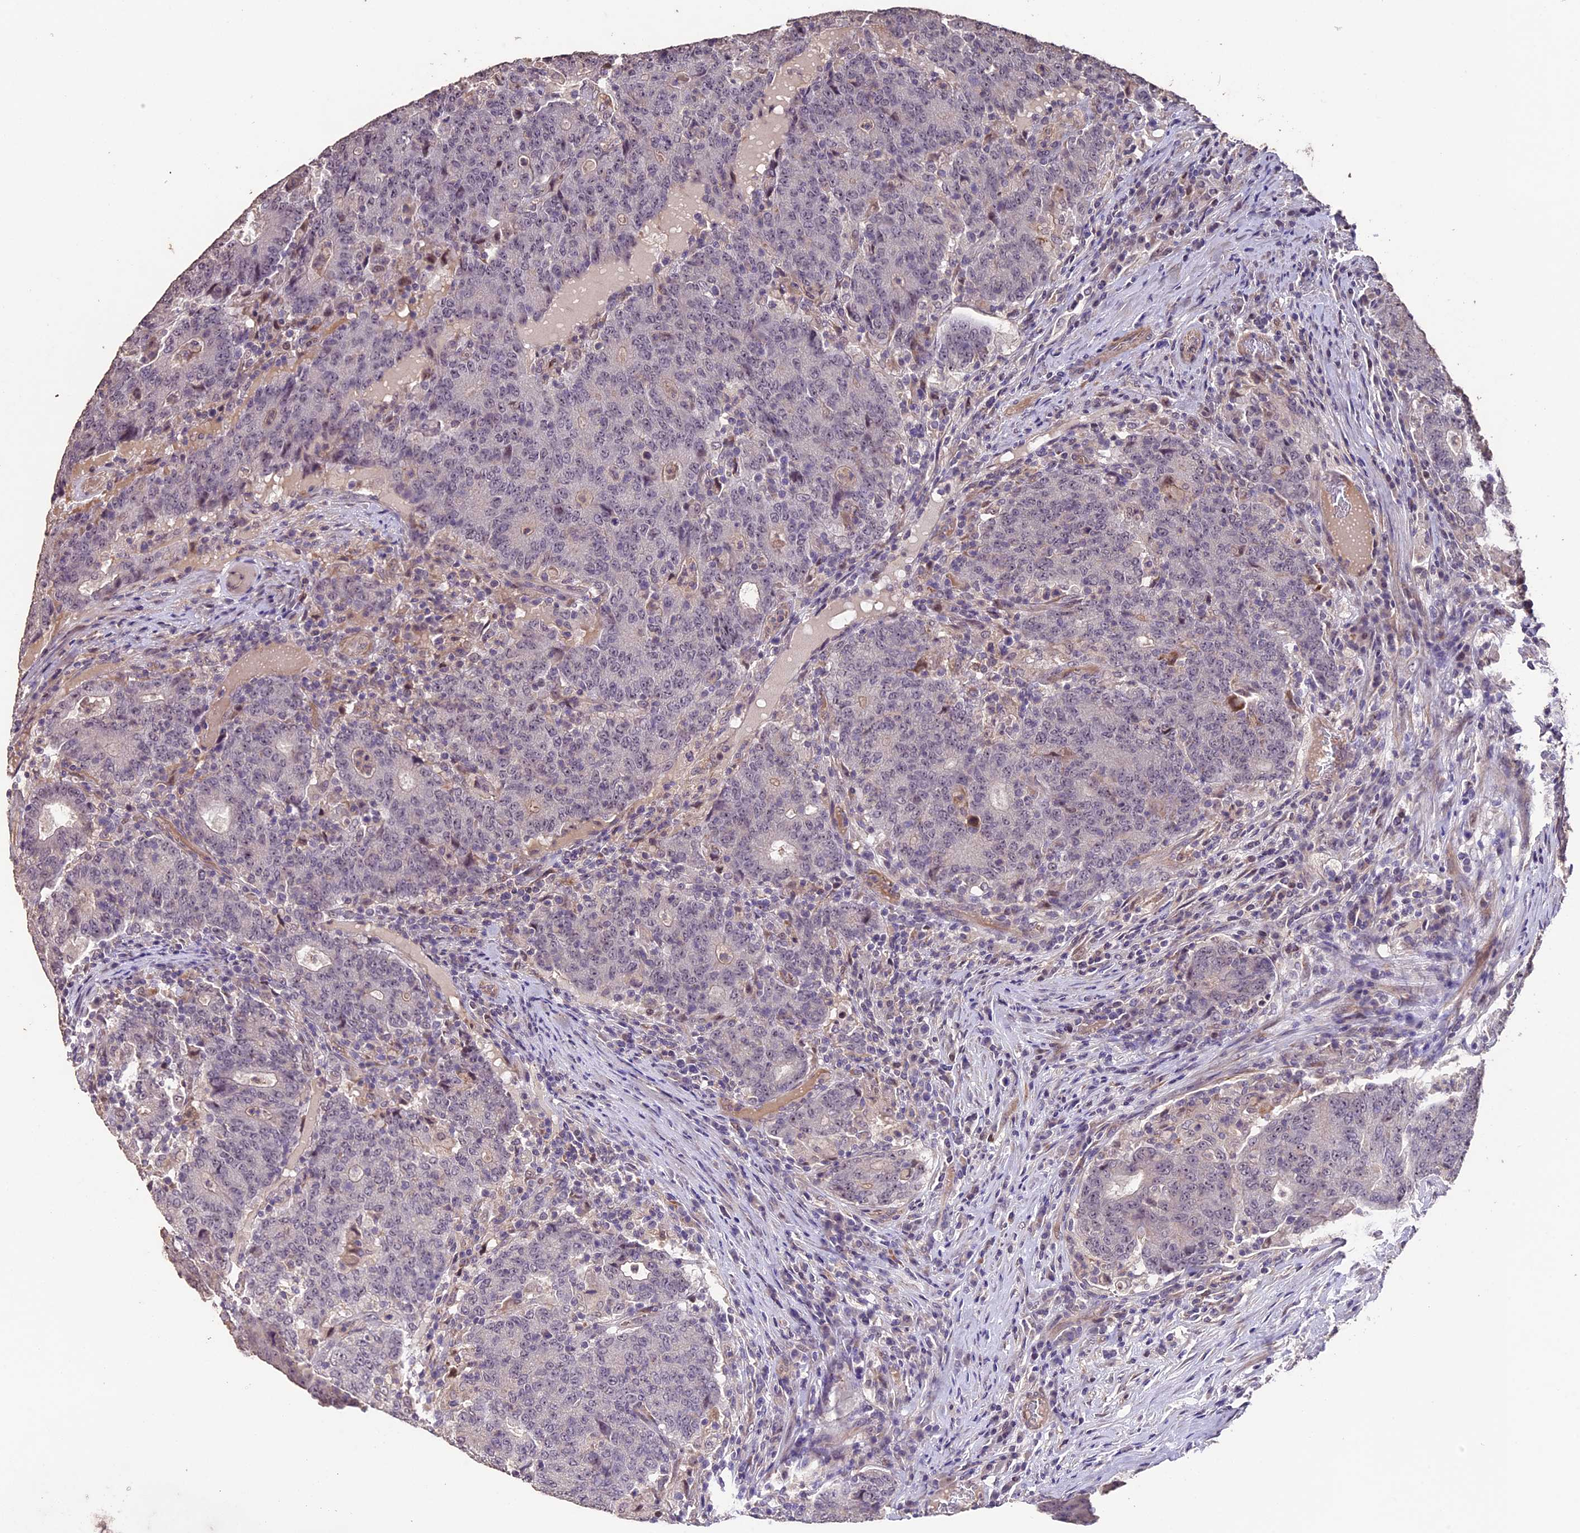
{"staining": {"intensity": "negative", "quantity": "none", "location": "none"}, "tissue": "colorectal cancer", "cell_type": "Tumor cells", "image_type": "cancer", "snomed": [{"axis": "morphology", "description": "Adenocarcinoma, NOS"}, {"axis": "topography", "description": "Colon"}], "caption": "This is a photomicrograph of immunohistochemistry (IHC) staining of colorectal adenocarcinoma, which shows no positivity in tumor cells.", "gene": "GNB5", "patient": {"sex": "female", "age": 75}}